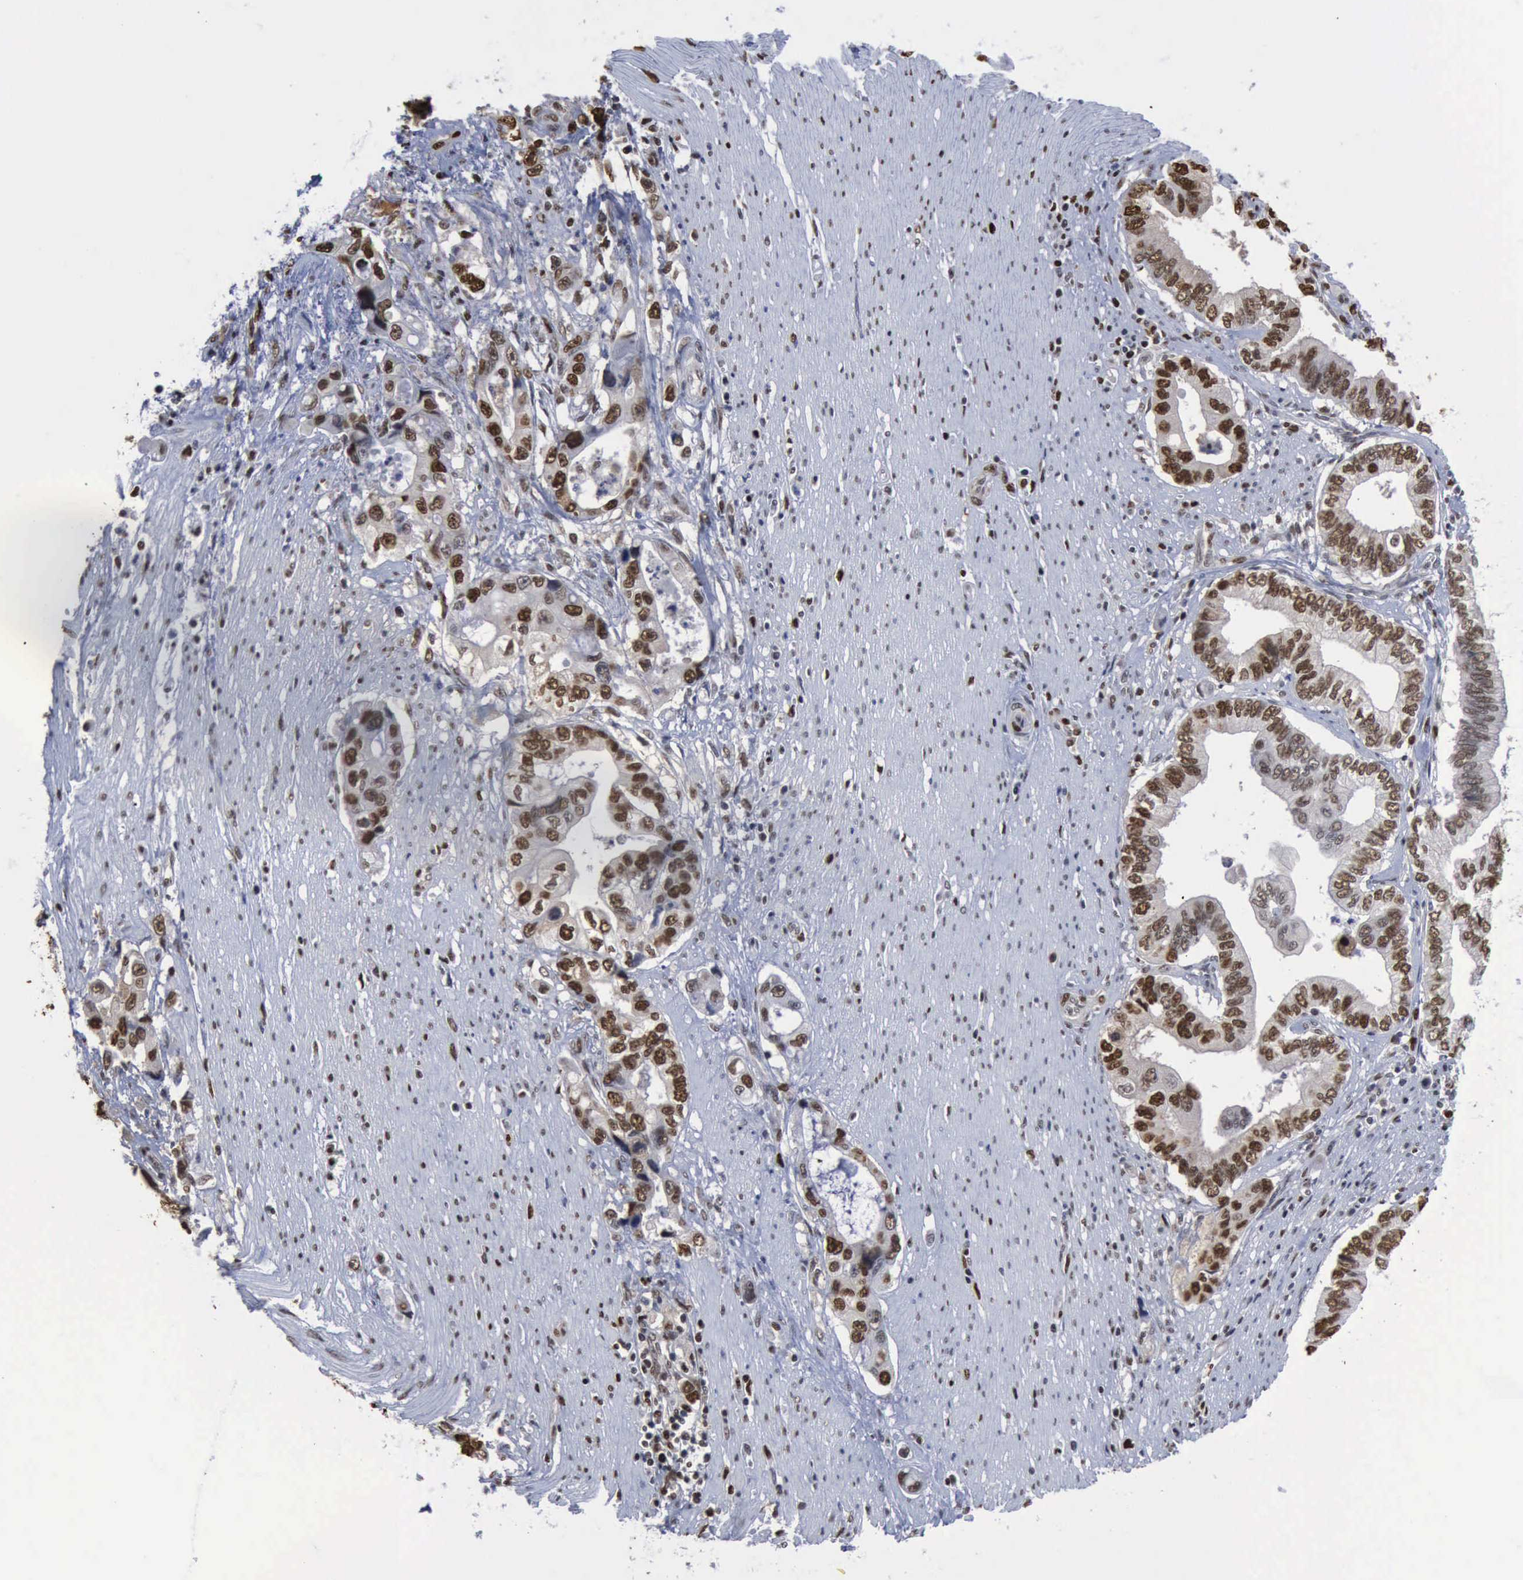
{"staining": {"intensity": "moderate", "quantity": "25%-75%", "location": "nuclear"}, "tissue": "pancreatic cancer", "cell_type": "Tumor cells", "image_type": "cancer", "snomed": [{"axis": "morphology", "description": "Adenocarcinoma, NOS"}, {"axis": "topography", "description": "Pancreas"}, {"axis": "topography", "description": "Stomach, upper"}], "caption": "The immunohistochemical stain labels moderate nuclear expression in tumor cells of pancreatic cancer tissue.", "gene": "PCNA", "patient": {"sex": "male", "age": 77}}